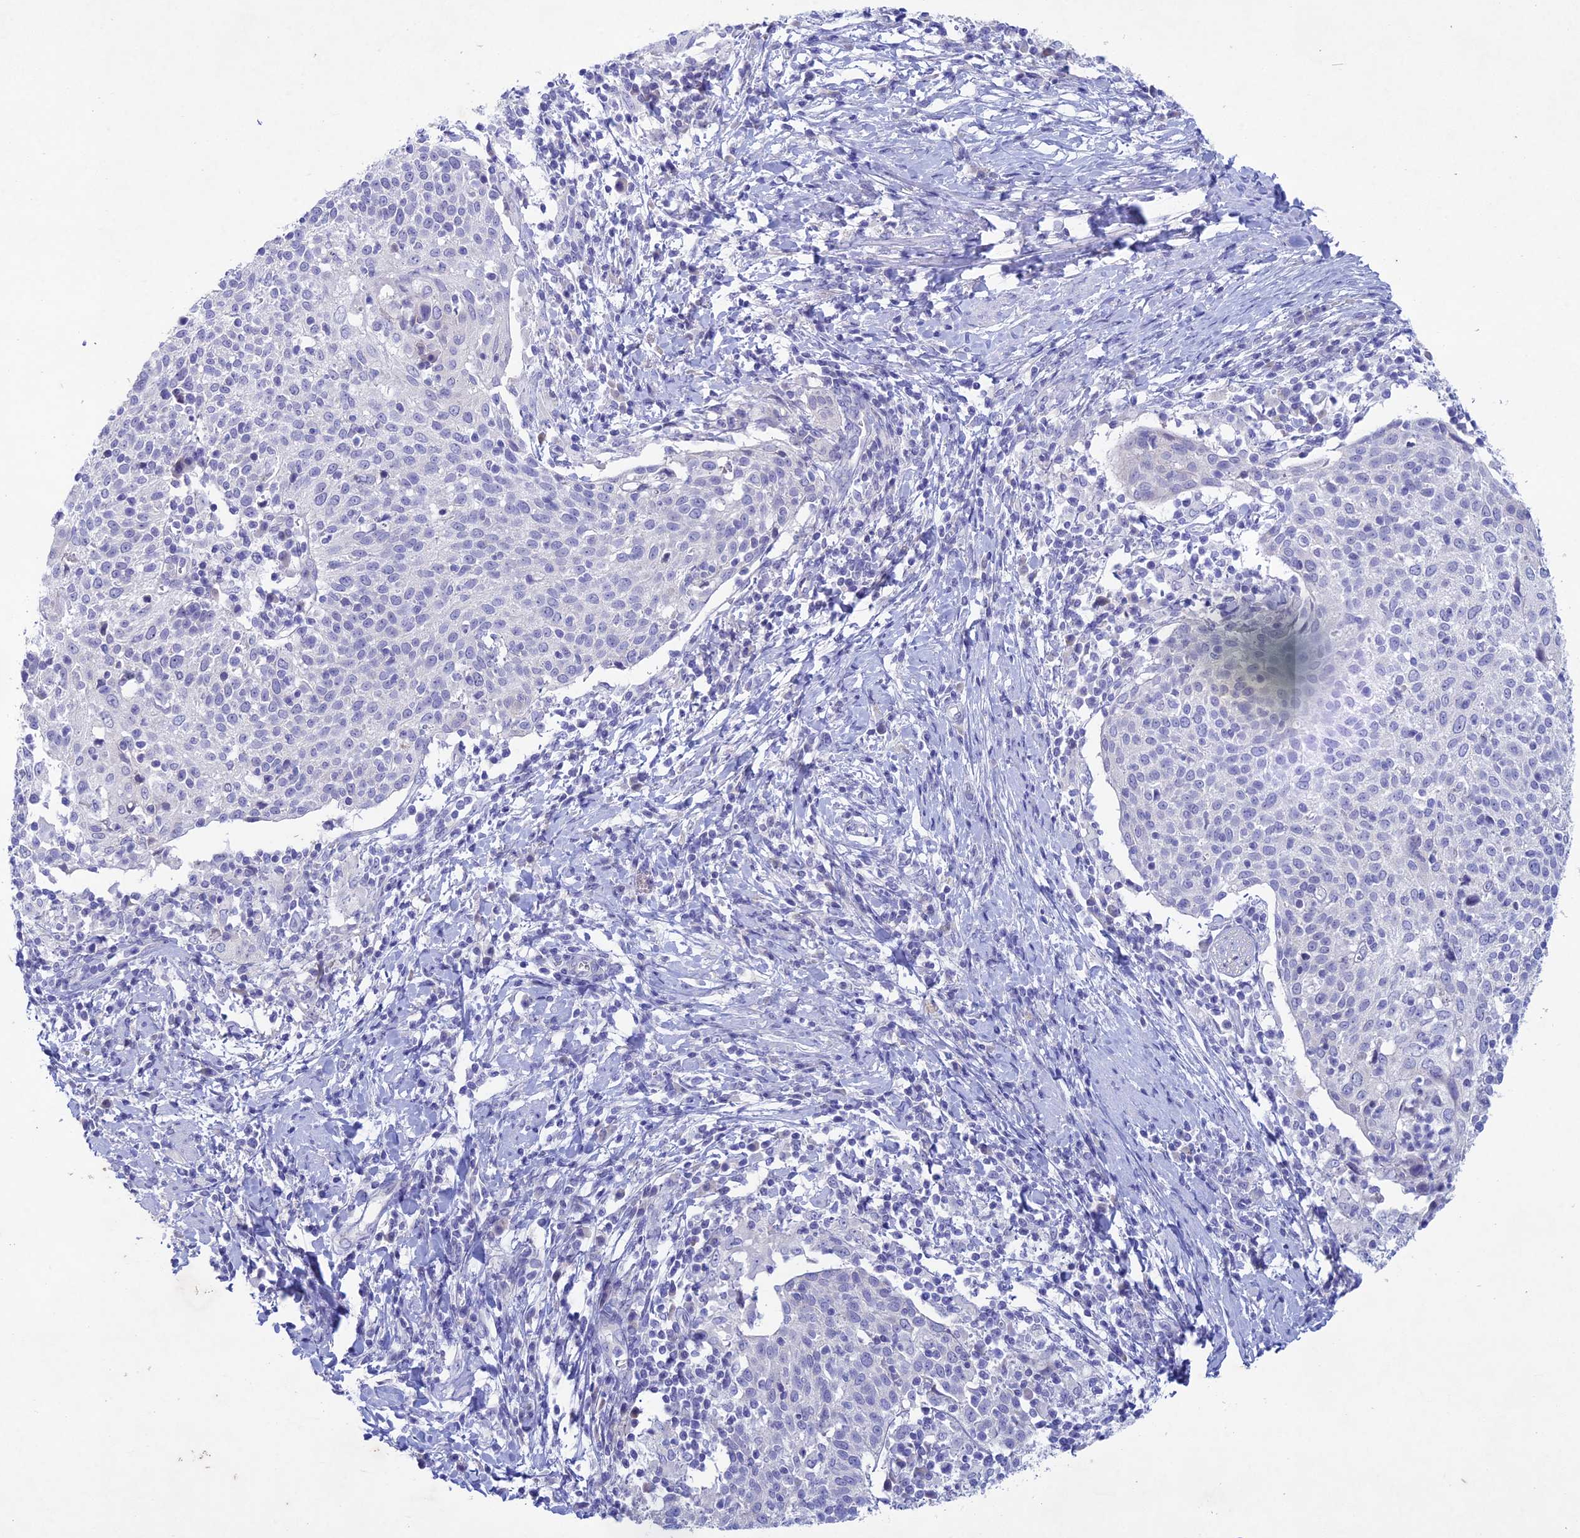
{"staining": {"intensity": "negative", "quantity": "none", "location": "none"}, "tissue": "cervical cancer", "cell_type": "Tumor cells", "image_type": "cancer", "snomed": [{"axis": "morphology", "description": "Squamous cell carcinoma, NOS"}, {"axis": "topography", "description": "Cervix"}], "caption": "DAB (3,3'-diaminobenzidine) immunohistochemical staining of human cervical squamous cell carcinoma exhibits no significant staining in tumor cells.", "gene": "BTBD19", "patient": {"sex": "female", "age": 52}}